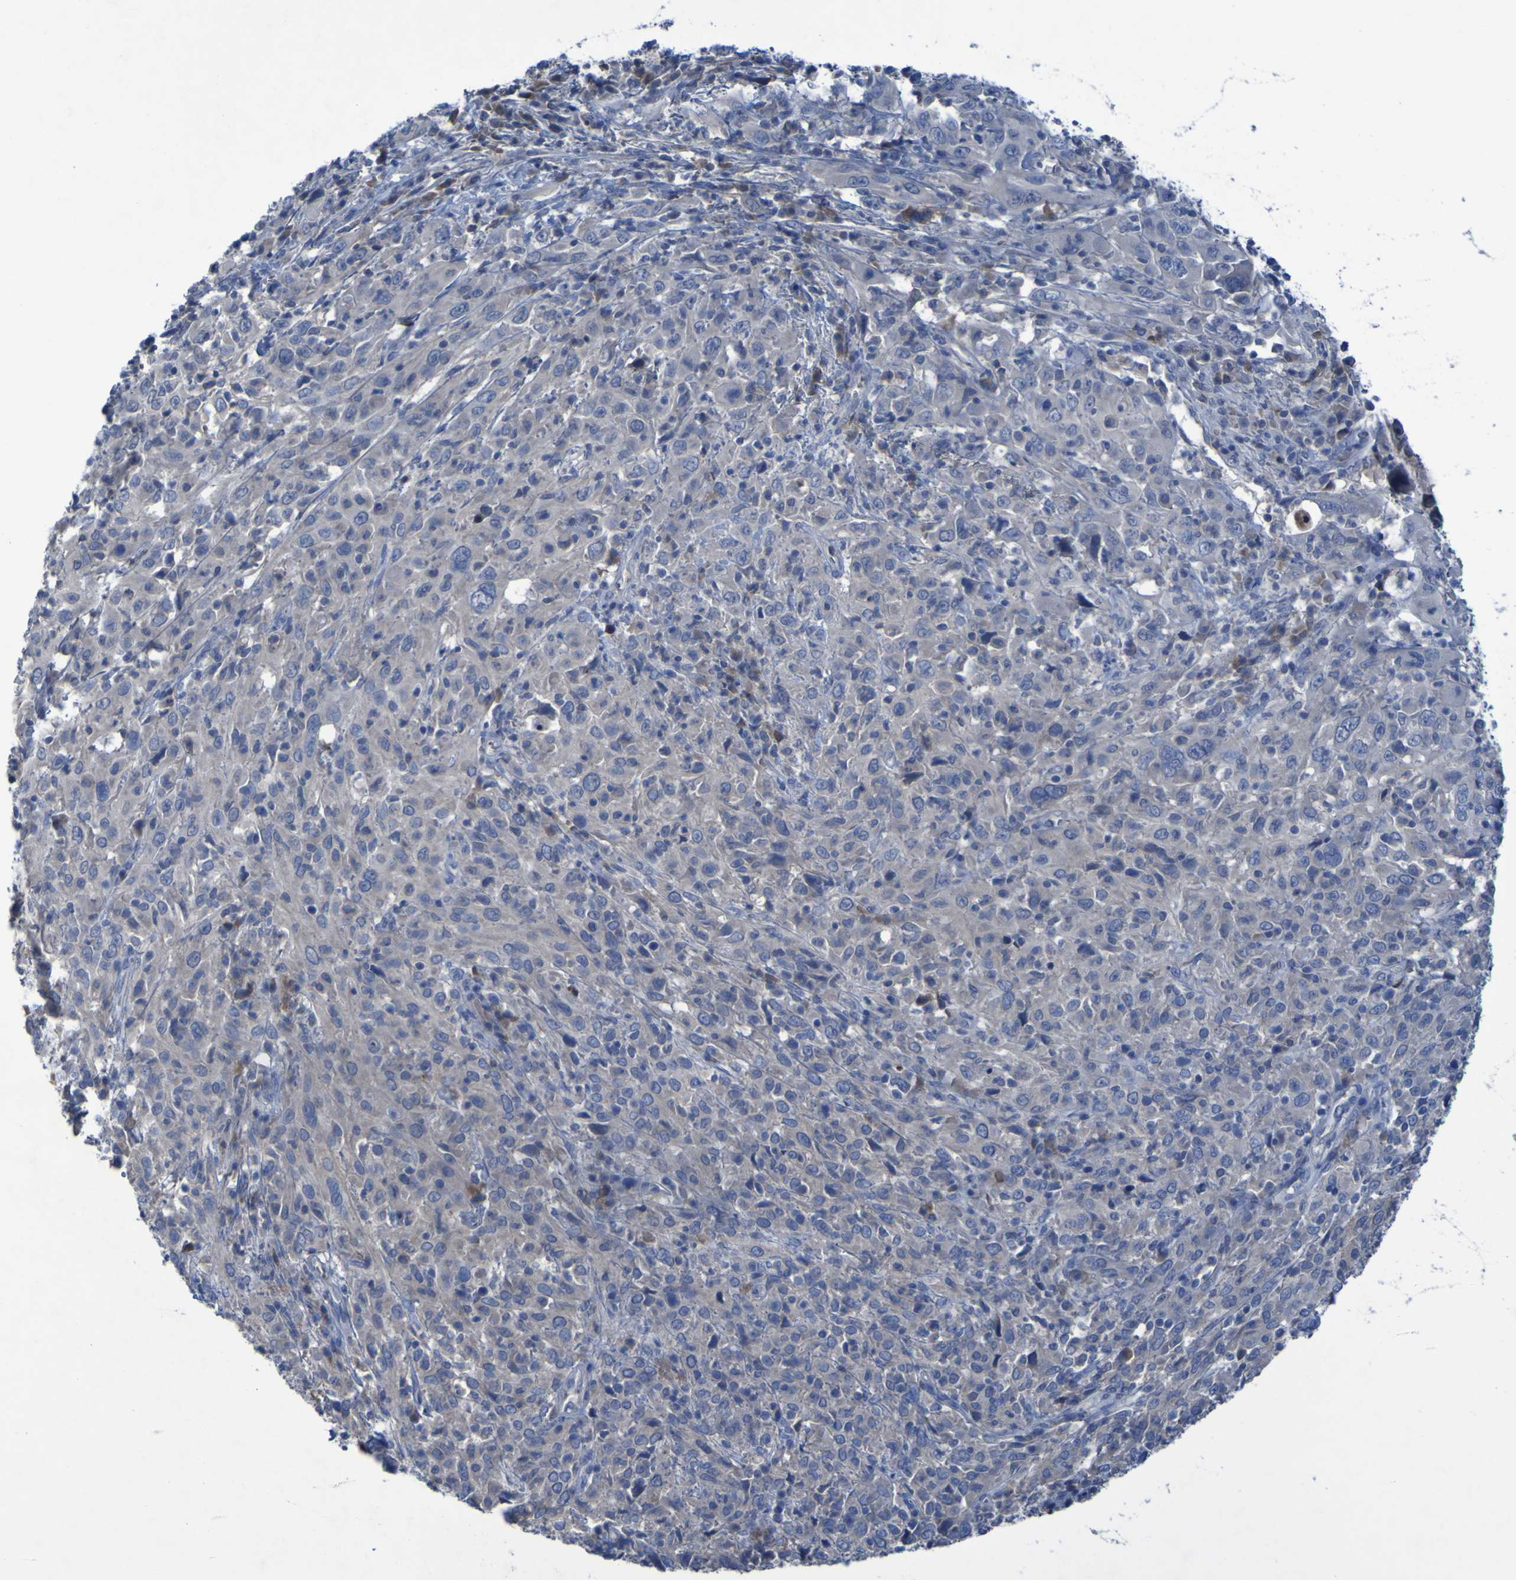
{"staining": {"intensity": "negative", "quantity": "none", "location": "none"}, "tissue": "cervical cancer", "cell_type": "Tumor cells", "image_type": "cancer", "snomed": [{"axis": "morphology", "description": "Squamous cell carcinoma, NOS"}, {"axis": "topography", "description": "Cervix"}], "caption": "An image of cervical cancer (squamous cell carcinoma) stained for a protein demonstrates no brown staining in tumor cells.", "gene": "SGK2", "patient": {"sex": "female", "age": 46}}